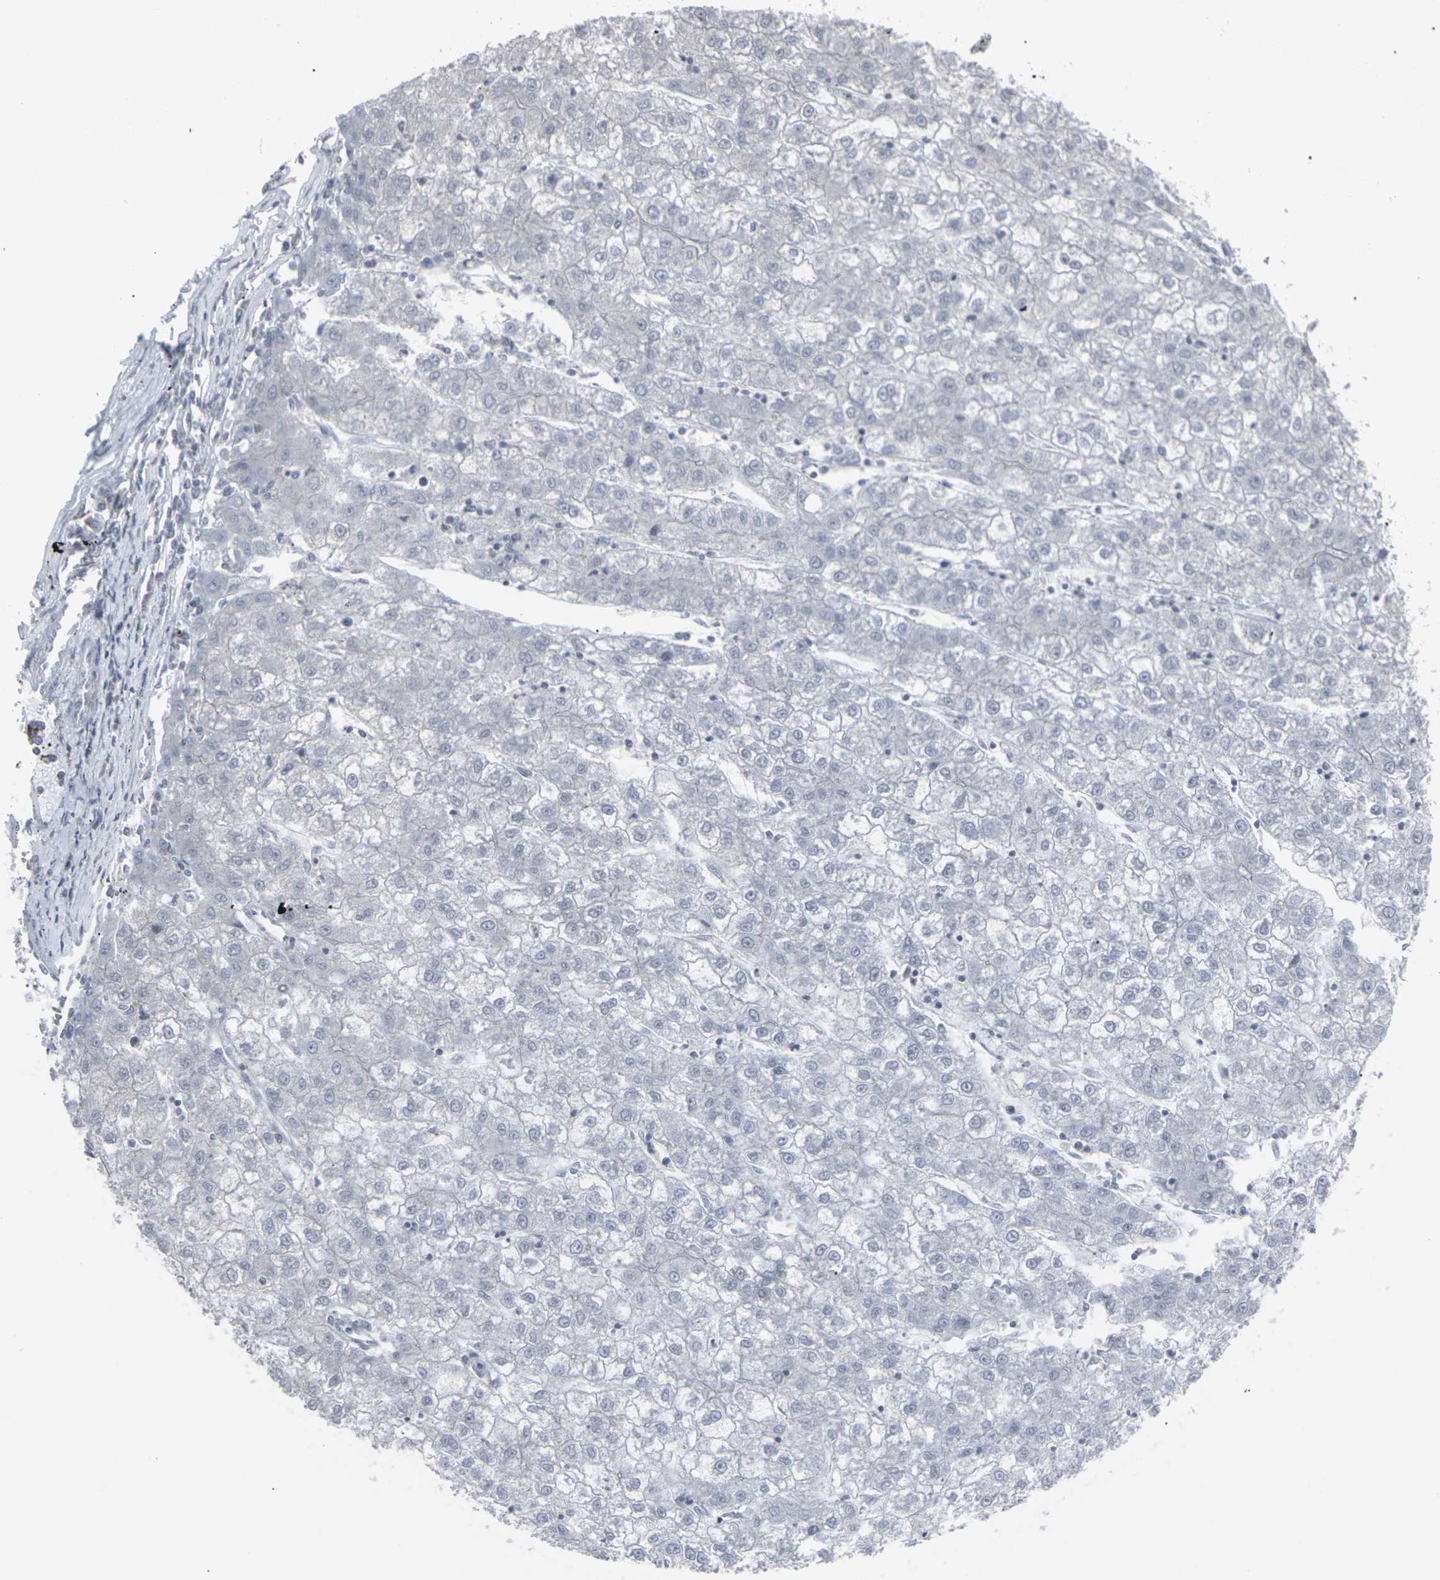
{"staining": {"intensity": "negative", "quantity": "none", "location": "none"}, "tissue": "liver cancer", "cell_type": "Tumor cells", "image_type": "cancer", "snomed": [{"axis": "morphology", "description": "Carcinoma, Hepatocellular, NOS"}, {"axis": "topography", "description": "Liver"}], "caption": "Tumor cells are negative for protein expression in human hepatocellular carcinoma (liver).", "gene": "APOBEC2", "patient": {"sex": "male", "age": 72}}